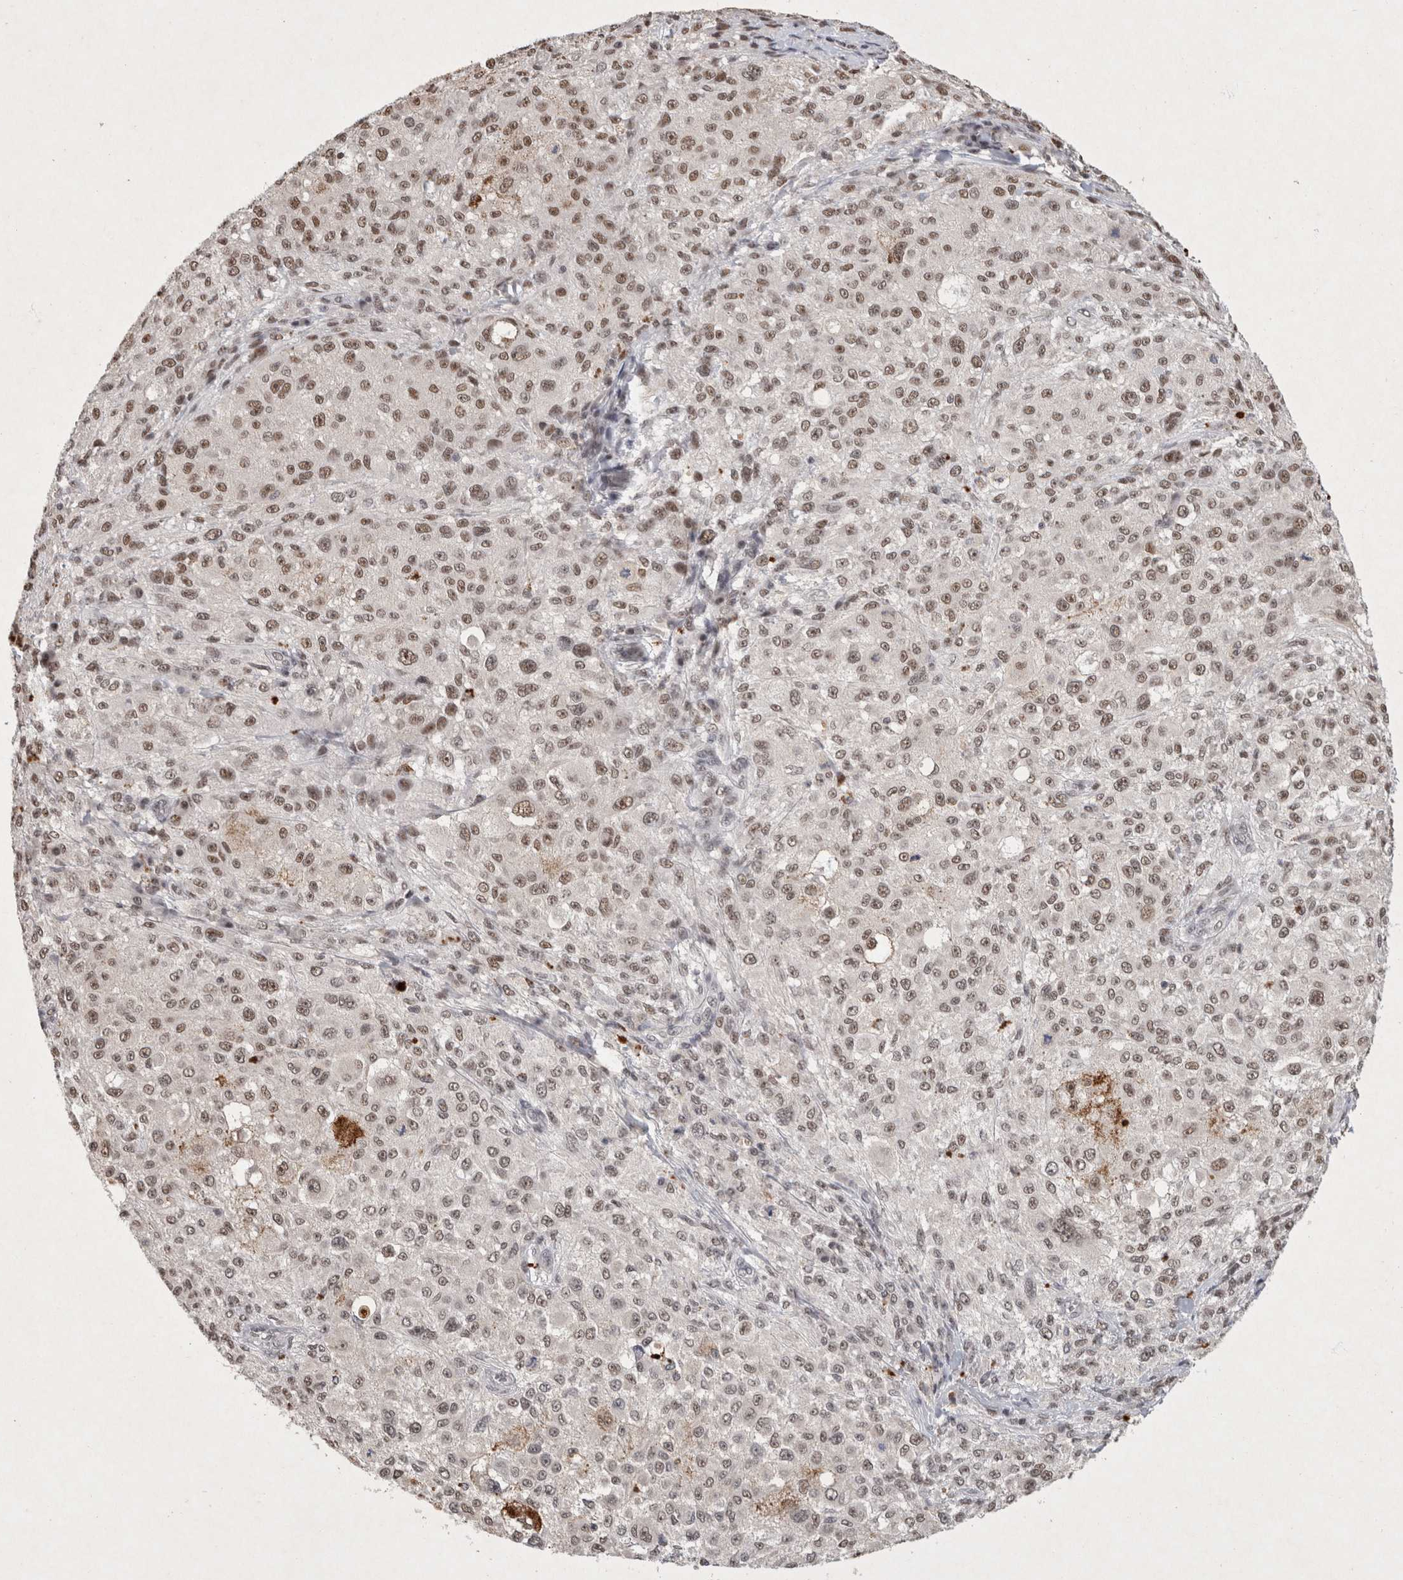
{"staining": {"intensity": "moderate", "quantity": ">75%", "location": "nuclear"}, "tissue": "melanoma", "cell_type": "Tumor cells", "image_type": "cancer", "snomed": [{"axis": "morphology", "description": "Necrosis, NOS"}, {"axis": "morphology", "description": "Malignant melanoma, NOS"}, {"axis": "topography", "description": "Skin"}], "caption": "Tumor cells exhibit medium levels of moderate nuclear staining in about >75% of cells in malignant melanoma.", "gene": "XRCC5", "patient": {"sex": "female", "age": 87}}